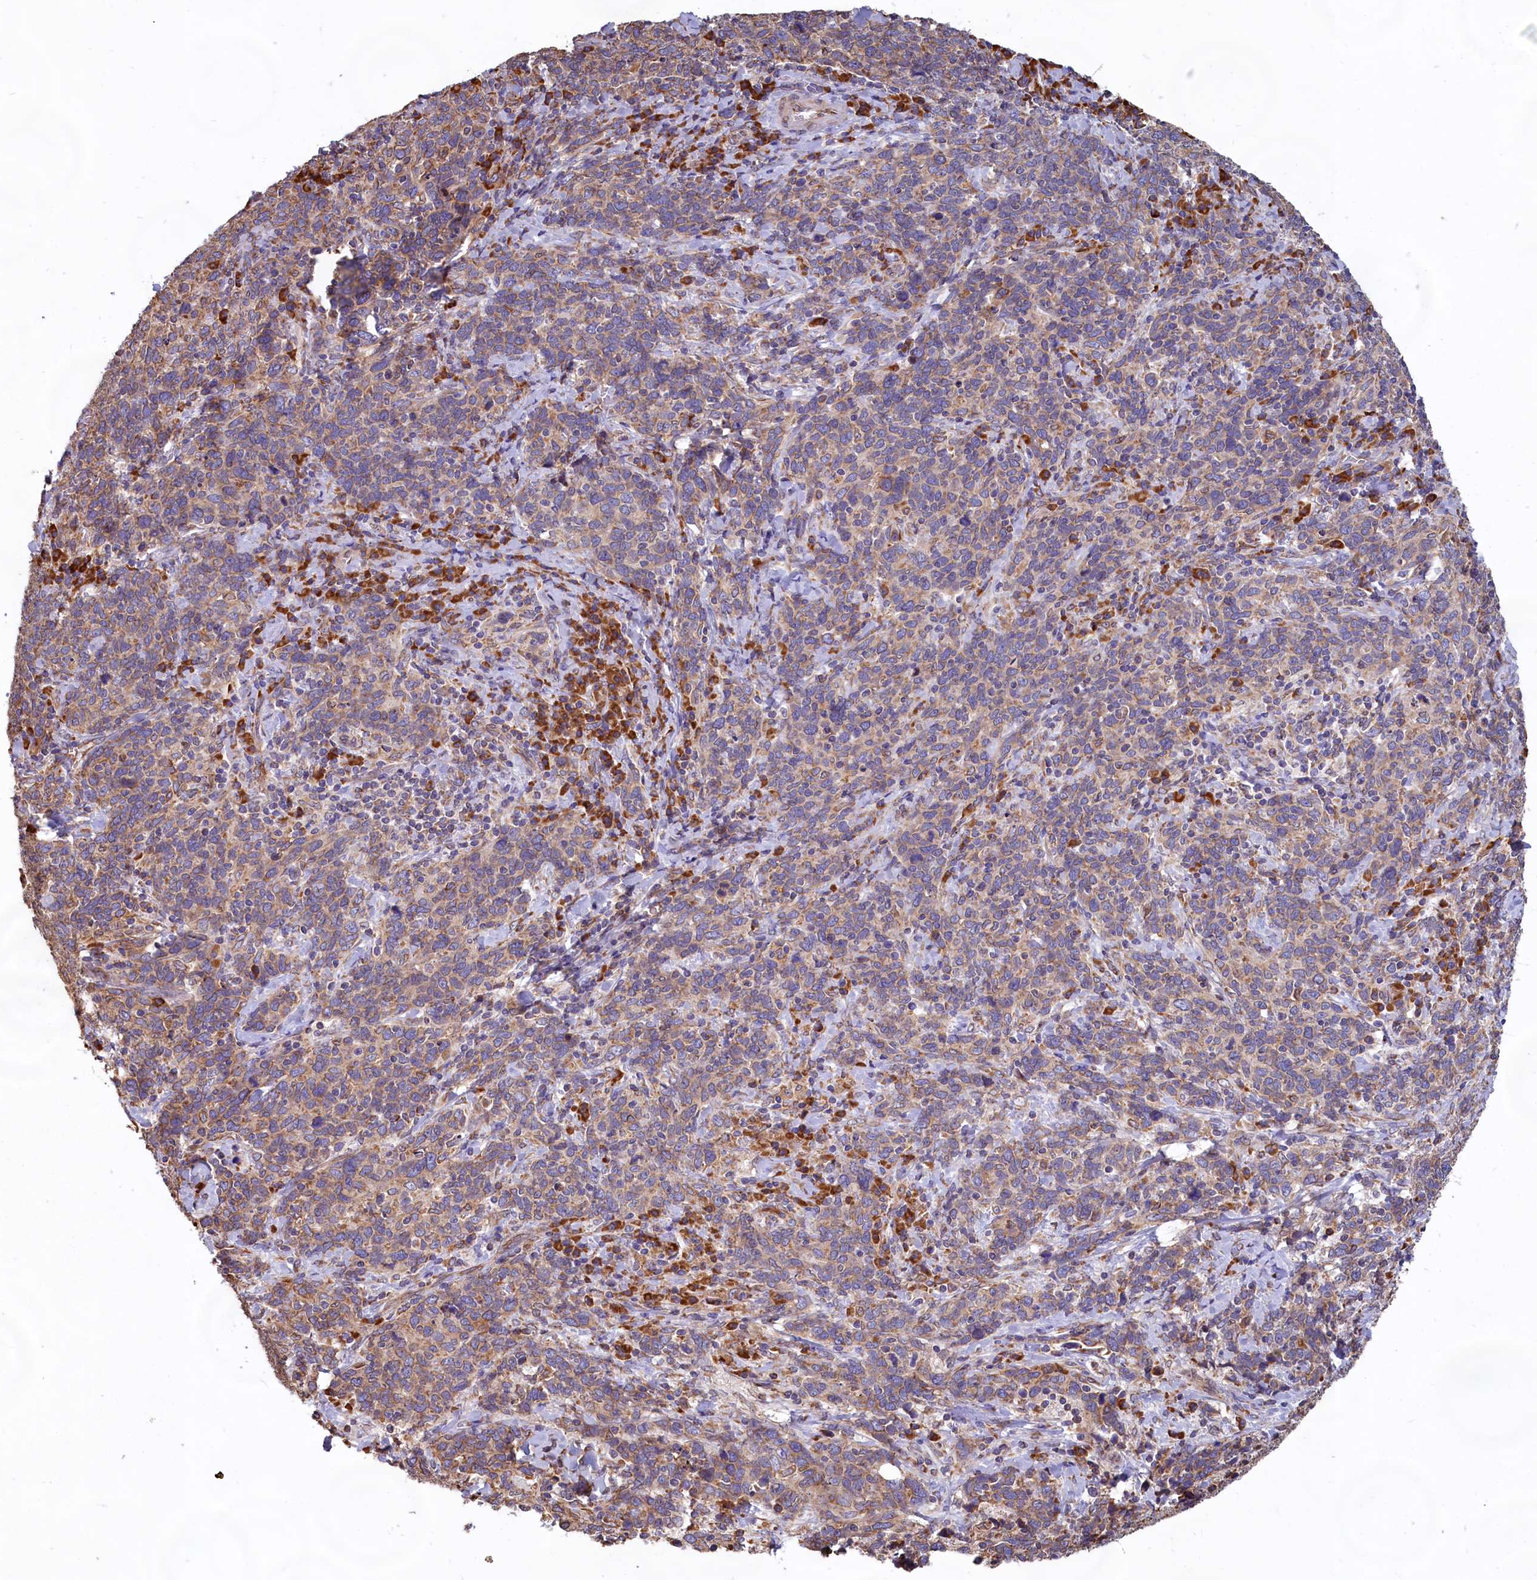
{"staining": {"intensity": "moderate", "quantity": ">75%", "location": "cytoplasmic/membranous"}, "tissue": "cervical cancer", "cell_type": "Tumor cells", "image_type": "cancer", "snomed": [{"axis": "morphology", "description": "Squamous cell carcinoma, NOS"}, {"axis": "topography", "description": "Cervix"}], "caption": "An immunohistochemistry (IHC) histopathology image of neoplastic tissue is shown. Protein staining in brown labels moderate cytoplasmic/membranous positivity in squamous cell carcinoma (cervical) within tumor cells.", "gene": "TBC1D19", "patient": {"sex": "female", "age": 41}}